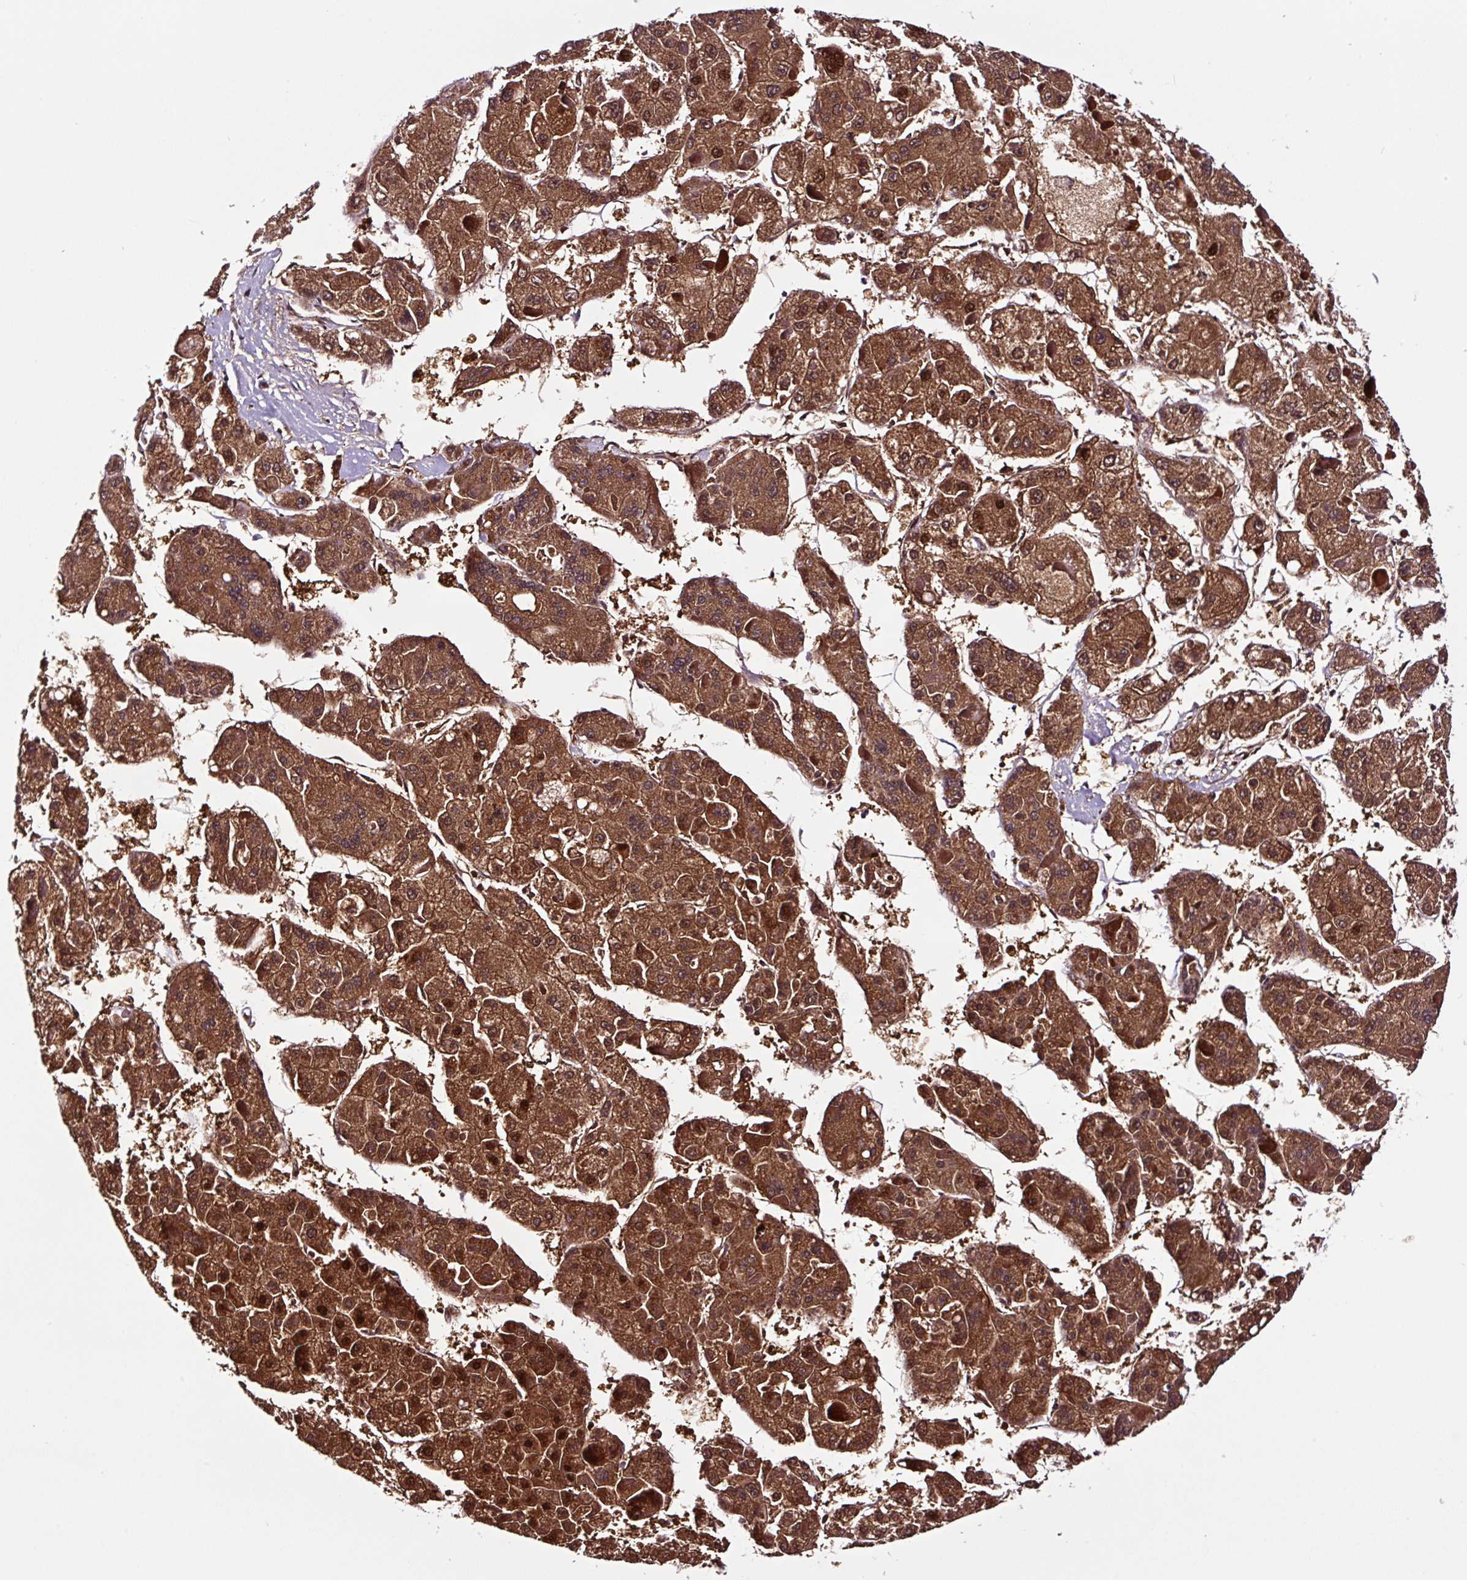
{"staining": {"intensity": "strong", "quantity": ">75%", "location": "cytoplasmic/membranous,nuclear"}, "tissue": "liver cancer", "cell_type": "Tumor cells", "image_type": "cancer", "snomed": [{"axis": "morphology", "description": "Carcinoma, Hepatocellular, NOS"}, {"axis": "topography", "description": "Liver"}], "caption": "Tumor cells display high levels of strong cytoplasmic/membranous and nuclear staining in about >75% of cells in liver cancer. Using DAB (3,3'-diaminobenzidine) (brown) and hematoxylin (blue) stains, captured at high magnification using brightfield microscopy.", "gene": "TAFA3", "patient": {"sex": "female", "age": 73}}